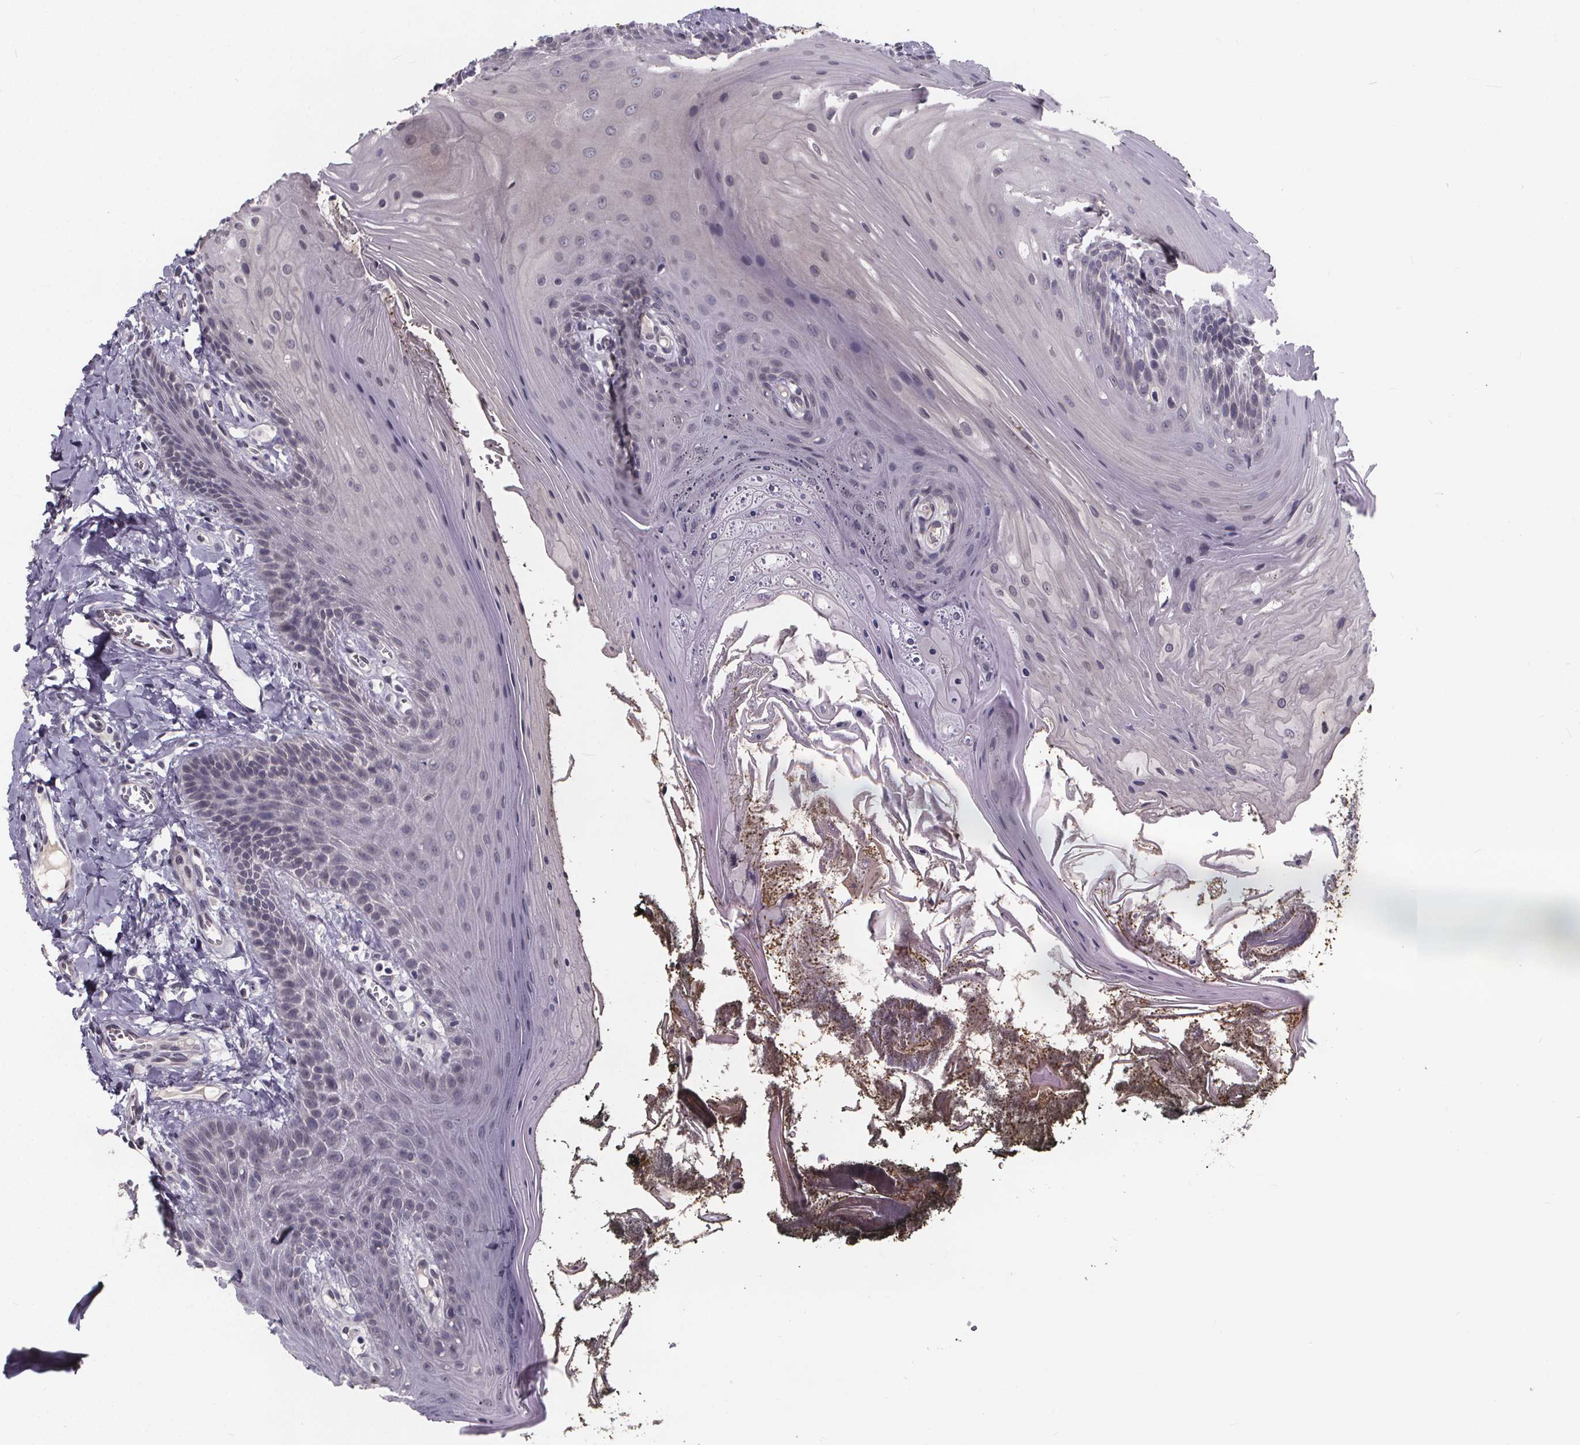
{"staining": {"intensity": "negative", "quantity": "none", "location": "none"}, "tissue": "oral mucosa", "cell_type": "Squamous epithelial cells", "image_type": "normal", "snomed": [{"axis": "morphology", "description": "Normal tissue, NOS"}, {"axis": "topography", "description": "Oral tissue"}], "caption": "Squamous epithelial cells show no significant staining in normal oral mucosa.", "gene": "FAM181B", "patient": {"sex": "male", "age": 9}}